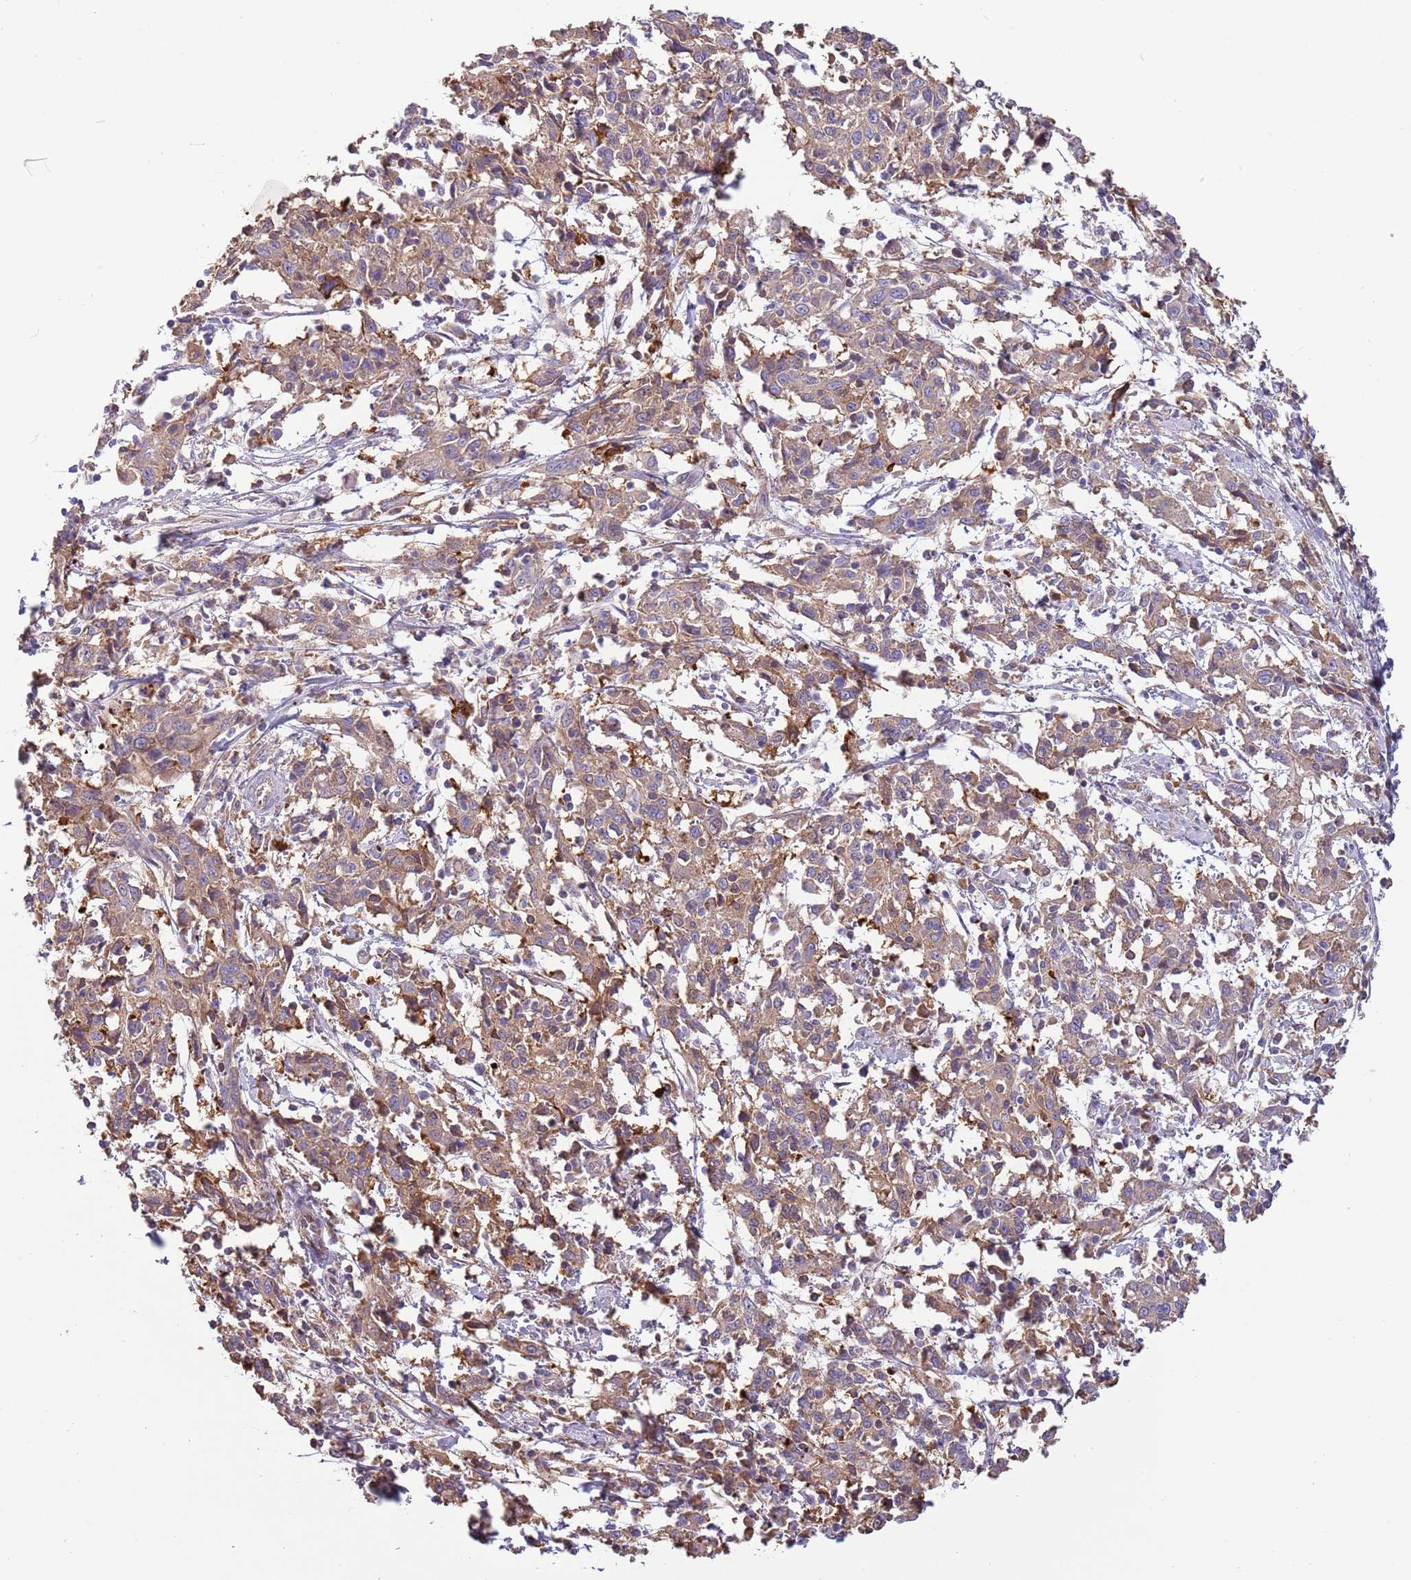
{"staining": {"intensity": "weak", "quantity": ">75%", "location": "cytoplasmic/membranous"}, "tissue": "cervical cancer", "cell_type": "Tumor cells", "image_type": "cancer", "snomed": [{"axis": "morphology", "description": "Squamous cell carcinoma, NOS"}, {"axis": "topography", "description": "Cervix"}], "caption": "Human cervical cancer stained for a protein (brown) reveals weak cytoplasmic/membranous positive expression in about >75% of tumor cells.", "gene": "TRMO", "patient": {"sex": "female", "age": 46}}